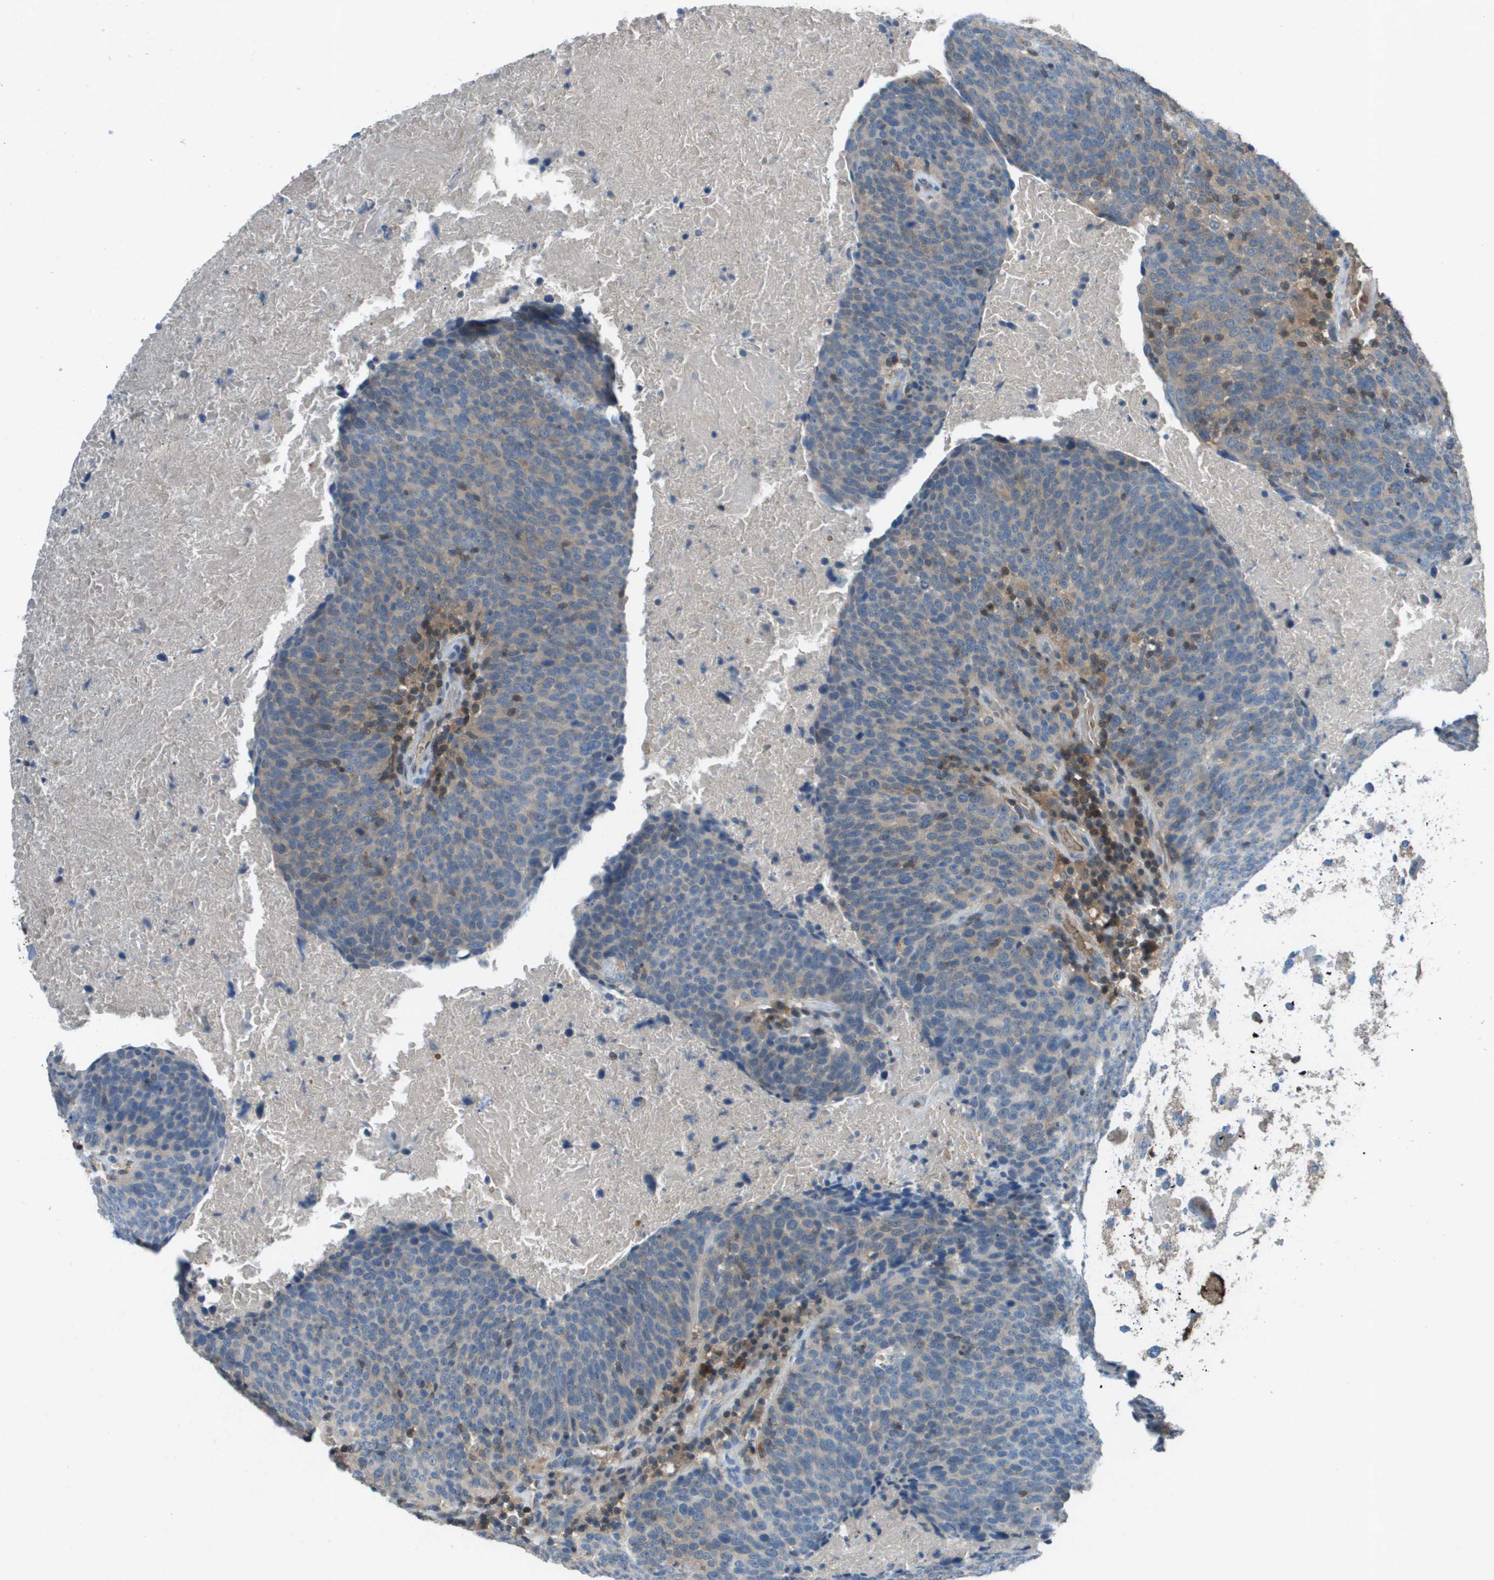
{"staining": {"intensity": "weak", "quantity": "25%-75%", "location": "cytoplasmic/membranous"}, "tissue": "head and neck cancer", "cell_type": "Tumor cells", "image_type": "cancer", "snomed": [{"axis": "morphology", "description": "Squamous cell carcinoma, NOS"}, {"axis": "morphology", "description": "Squamous cell carcinoma, metastatic, NOS"}, {"axis": "topography", "description": "Lymph node"}, {"axis": "topography", "description": "Head-Neck"}], "caption": "Head and neck cancer (metastatic squamous cell carcinoma) was stained to show a protein in brown. There is low levels of weak cytoplasmic/membranous staining in approximately 25%-75% of tumor cells. The staining is performed using DAB (3,3'-diaminobenzidine) brown chromogen to label protein expression. The nuclei are counter-stained blue using hematoxylin.", "gene": "CAMK4", "patient": {"sex": "male", "age": 62}}